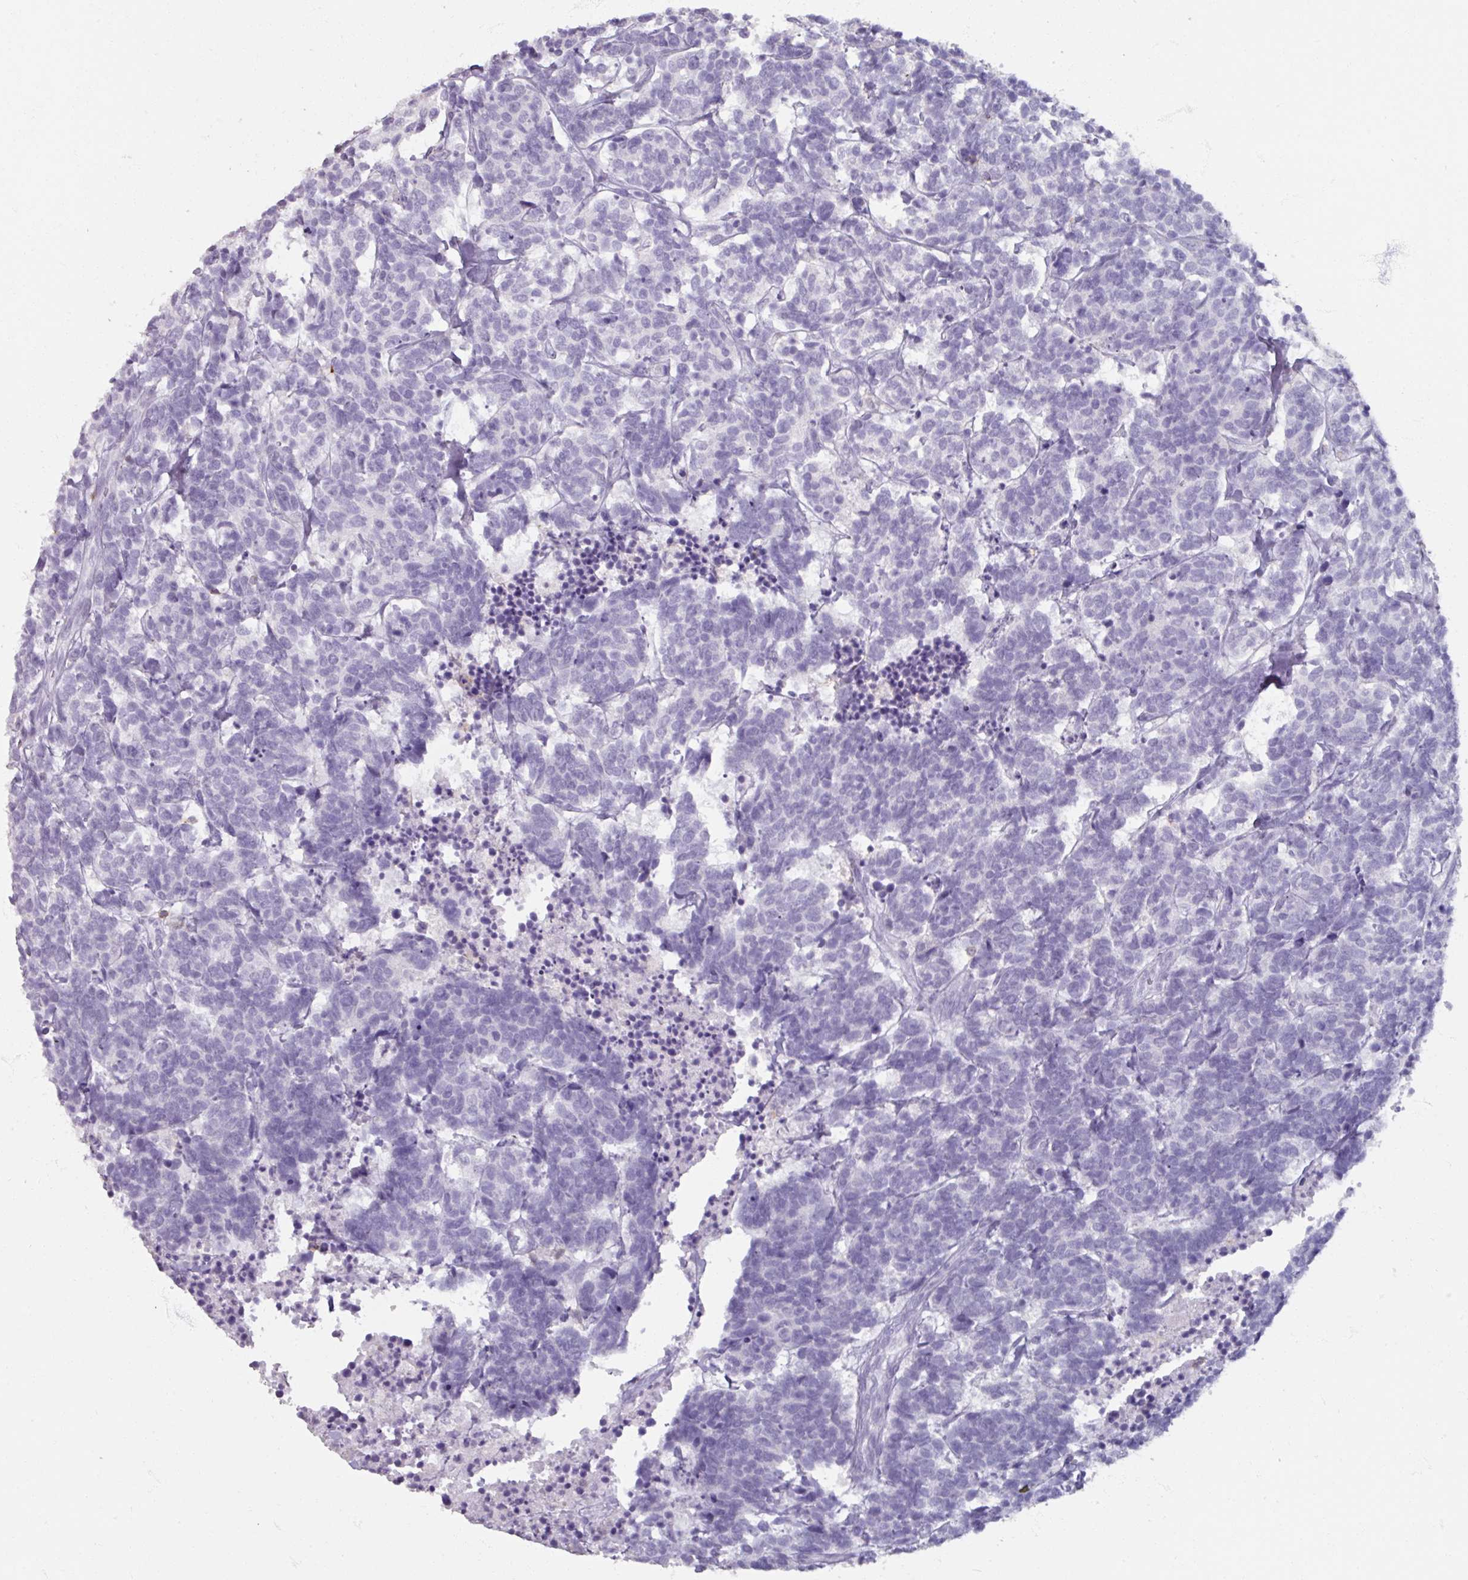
{"staining": {"intensity": "negative", "quantity": "none", "location": "none"}, "tissue": "carcinoid", "cell_type": "Tumor cells", "image_type": "cancer", "snomed": [{"axis": "morphology", "description": "Carcinoma, NOS"}, {"axis": "morphology", "description": "Carcinoid, malignant, NOS"}, {"axis": "topography", "description": "Urinary bladder"}], "caption": "Immunohistochemistry (IHC) micrograph of carcinoma stained for a protein (brown), which reveals no staining in tumor cells.", "gene": "PTPRC", "patient": {"sex": "male", "age": 57}}